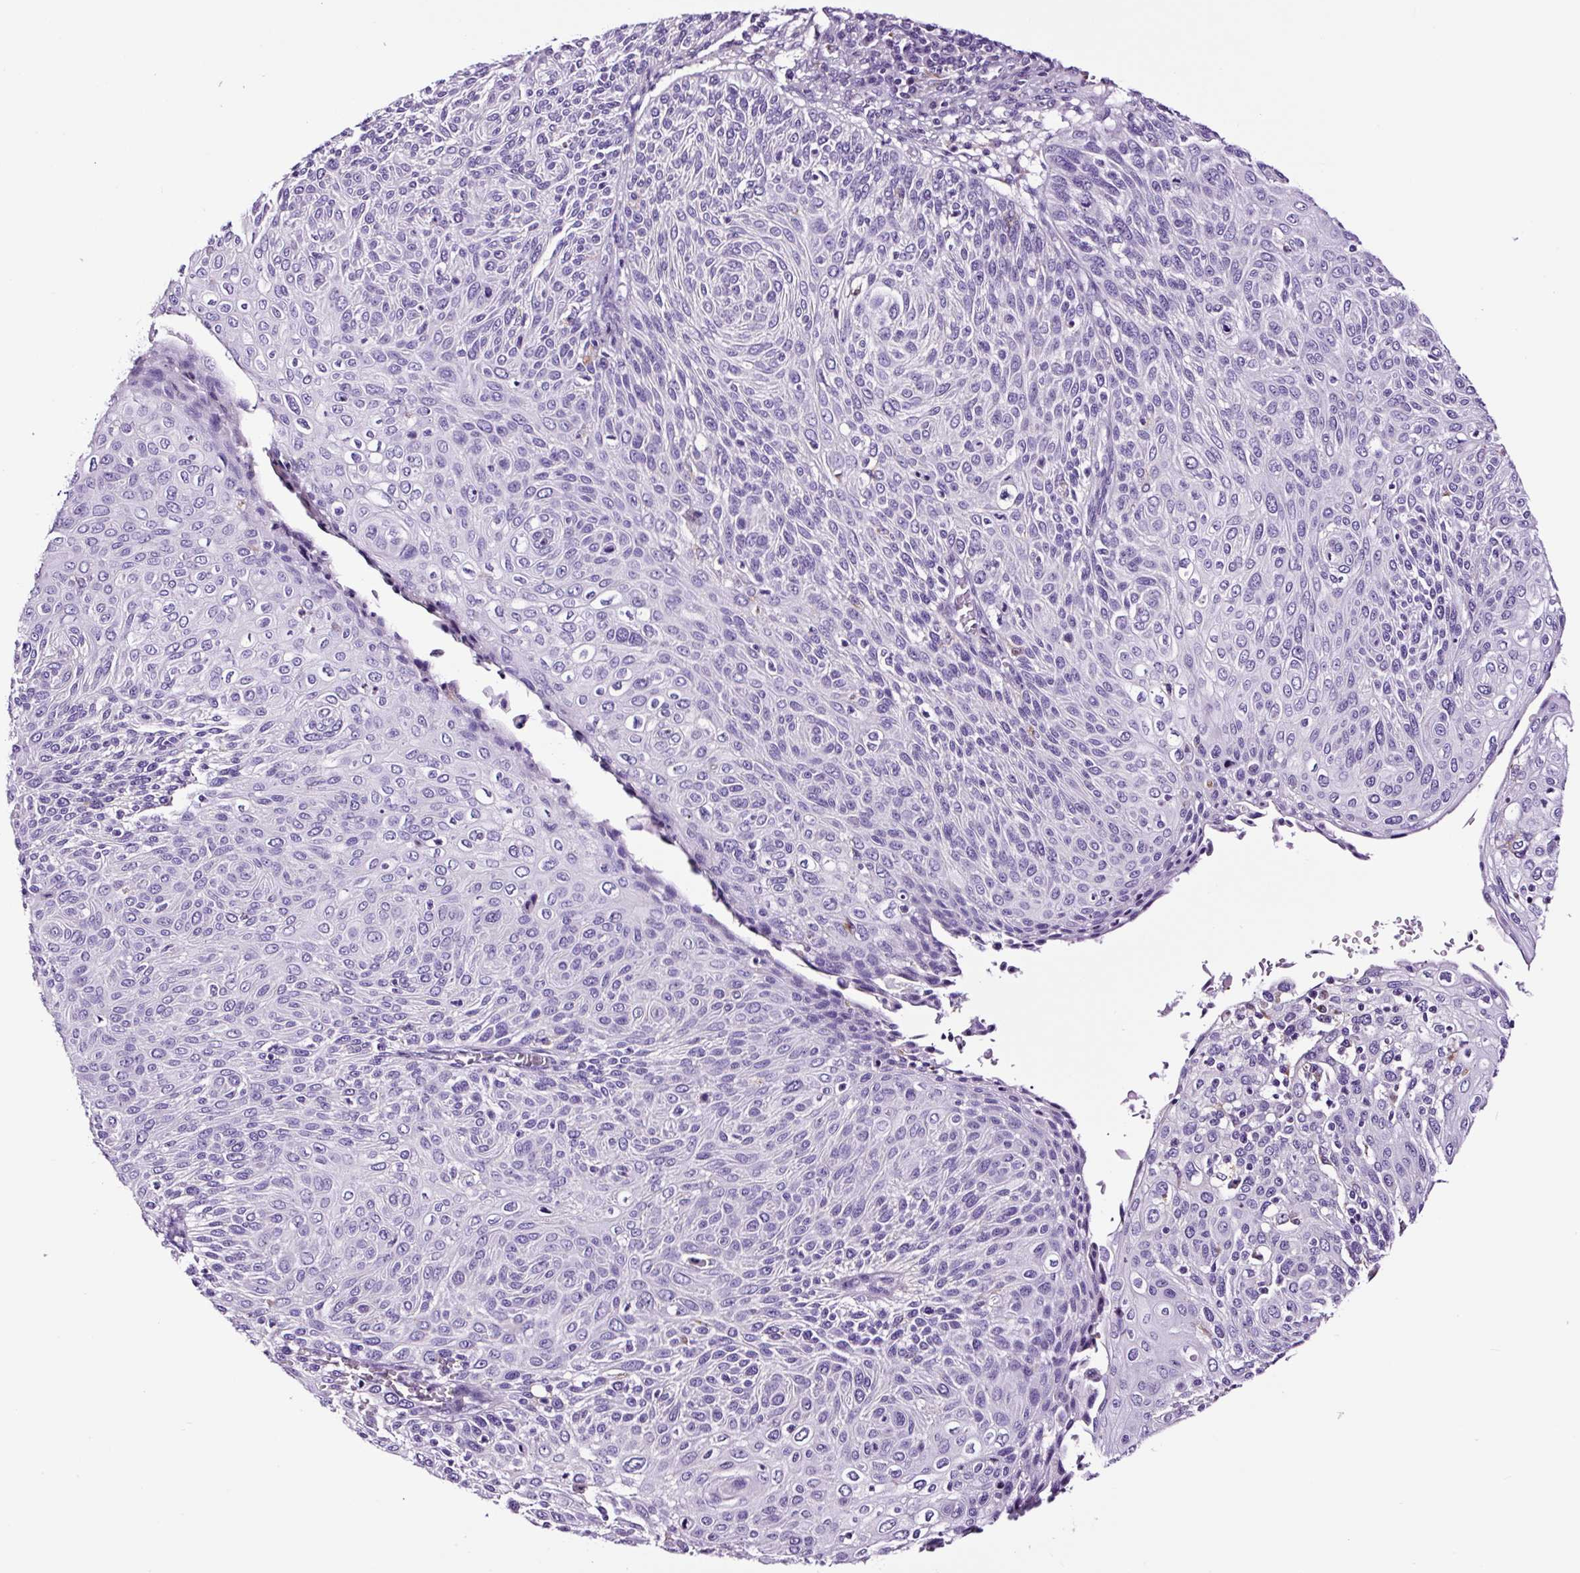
{"staining": {"intensity": "negative", "quantity": "none", "location": "none"}, "tissue": "cervical cancer", "cell_type": "Tumor cells", "image_type": "cancer", "snomed": [{"axis": "morphology", "description": "Squamous cell carcinoma, NOS"}, {"axis": "topography", "description": "Cervix"}], "caption": "Tumor cells are negative for brown protein staining in squamous cell carcinoma (cervical).", "gene": "FBXL7", "patient": {"sex": "female", "age": 31}}